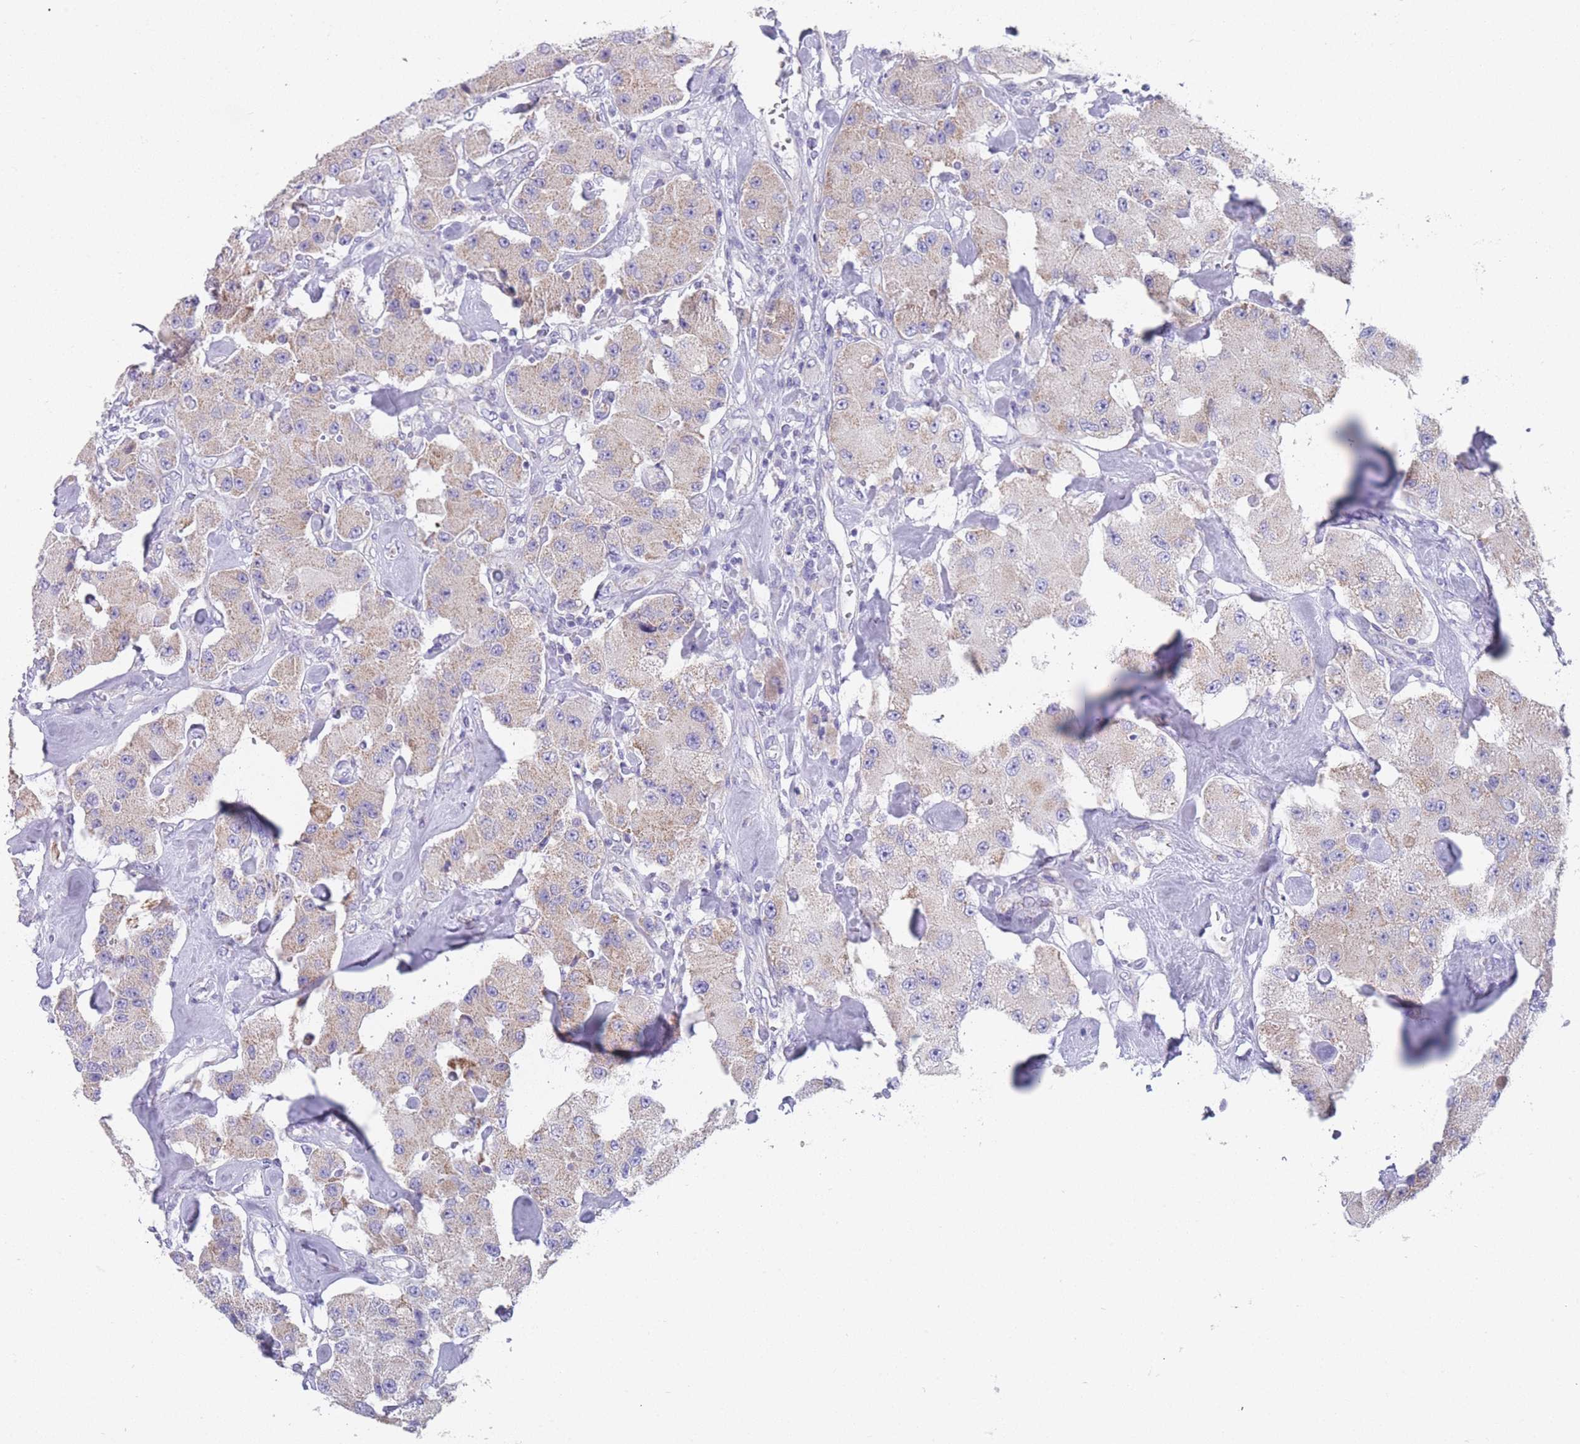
{"staining": {"intensity": "weak", "quantity": "25%-75%", "location": "cytoplasmic/membranous"}, "tissue": "carcinoid", "cell_type": "Tumor cells", "image_type": "cancer", "snomed": [{"axis": "morphology", "description": "Carcinoid, malignant, NOS"}, {"axis": "topography", "description": "Pancreas"}], "caption": "Protein expression analysis of malignant carcinoid reveals weak cytoplasmic/membranous expression in about 25%-75% of tumor cells. (DAB (3,3'-diaminobenzidine) IHC with brightfield microscopy, high magnification).", "gene": "MRPS14", "patient": {"sex": "male", "age": 41}}